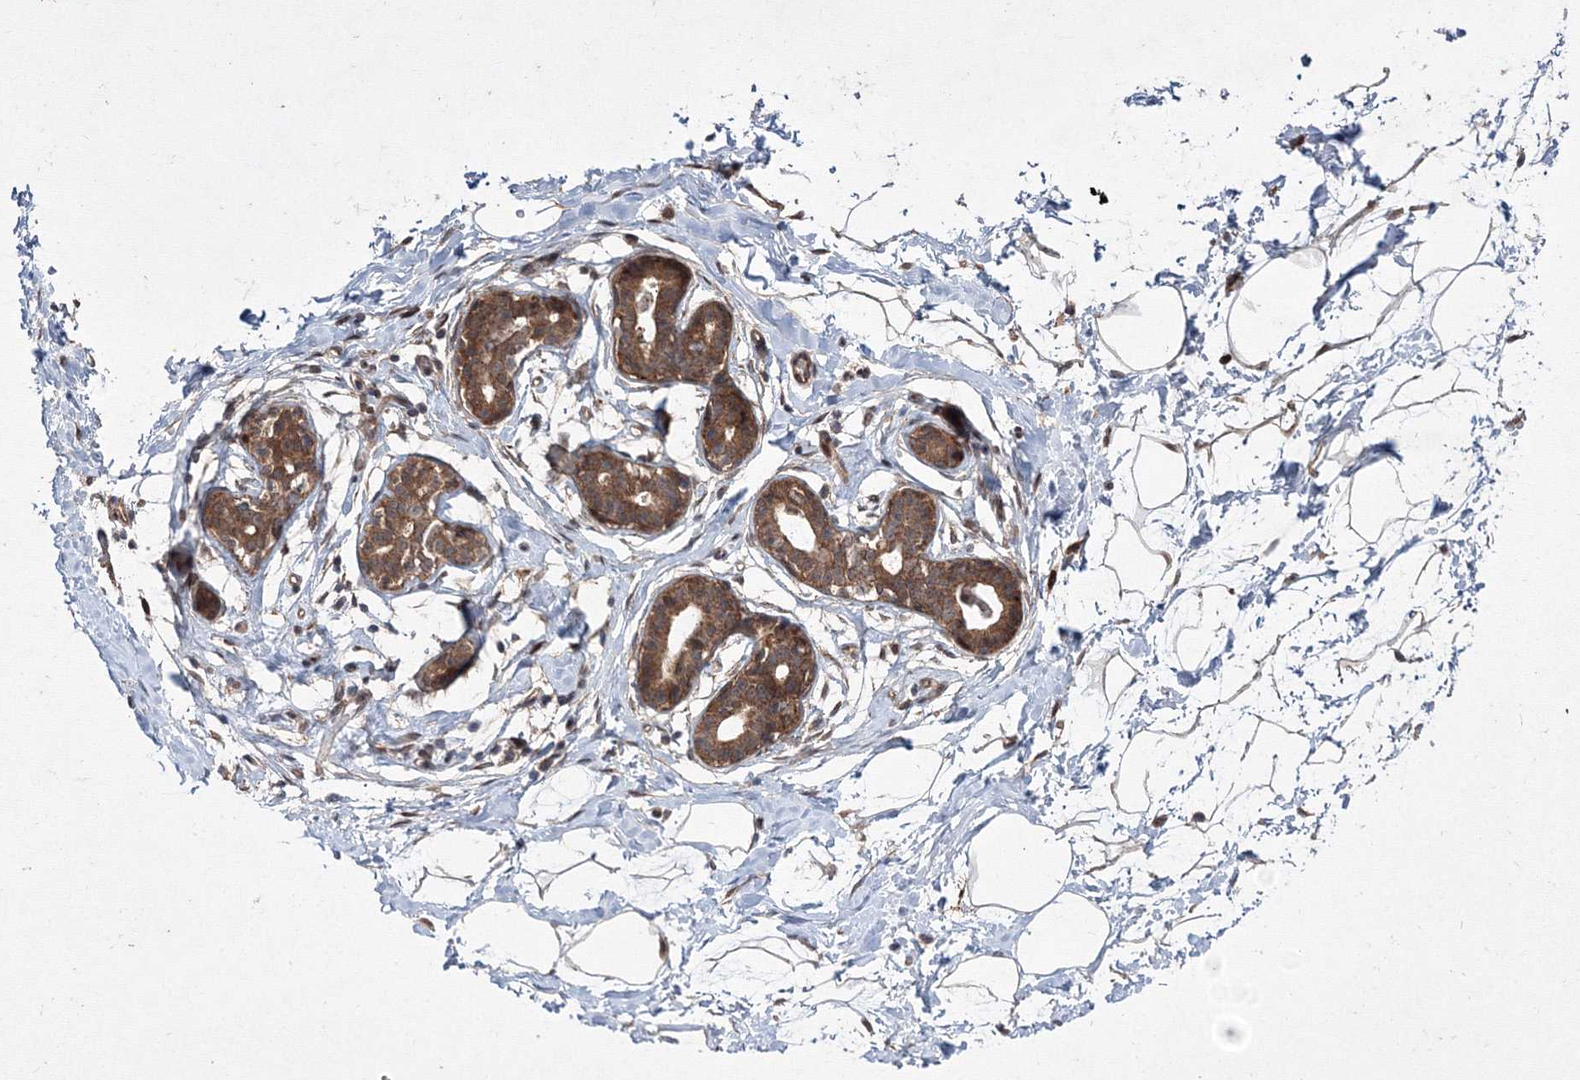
{"staining": {"intensity": "negative", "quantity": "none", "location": "none"}, "tissue": "breast", "cell_type": "Adipocytes", "image_type": "normal", "snomed": [{"axis": "morphology", "description": "Normal tissue, NOS"}, {"axis": "topography", "description": "Breast"}], "caption": "Human breast stained for a protein using immunohistochemistry (IHC) reveals no positivity in adipocytes.", "gene": "RANBP3L", "patient": {"sex": "female", "age": 23}}